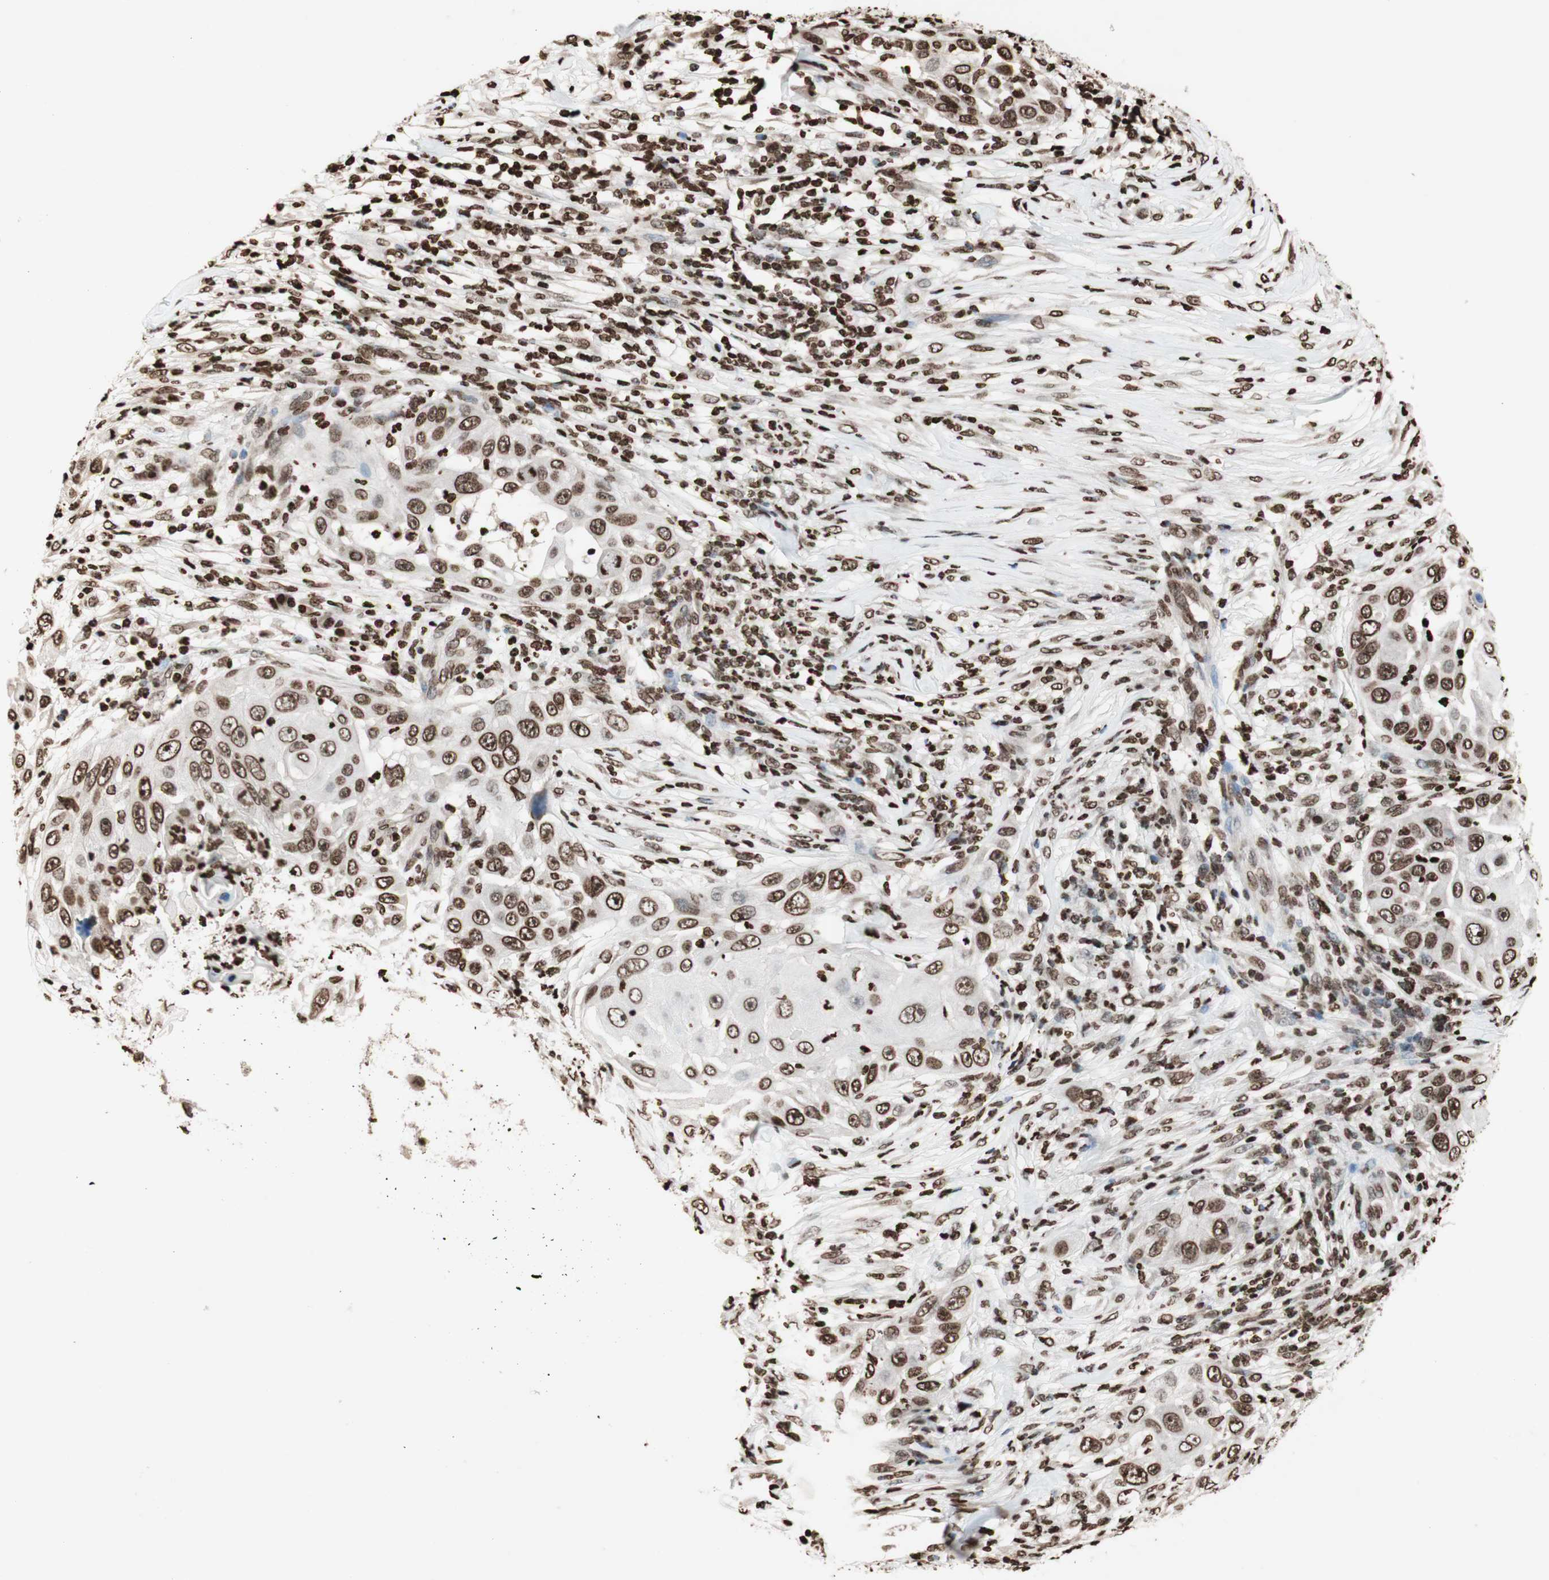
{"staining": {"intensity": "moderate", "quantity": ">75%", "location": "nuclear"}, "tissue": "skin cancer", "cell_type": "Tumor cells", "image_type": "cancer", "snomed": [{"axis": "morphology", "description": "Squamous cell carcinoma, NOS"}, {"axis": "topography", "description": "Skin"}], "caption": "A medium amount of moderate nuclear positivity is present in approximately >75% of tumor cells in skin cancer tissue.", "gene": "NCOA3", "patient": {"sex": "female", "age": 44}}